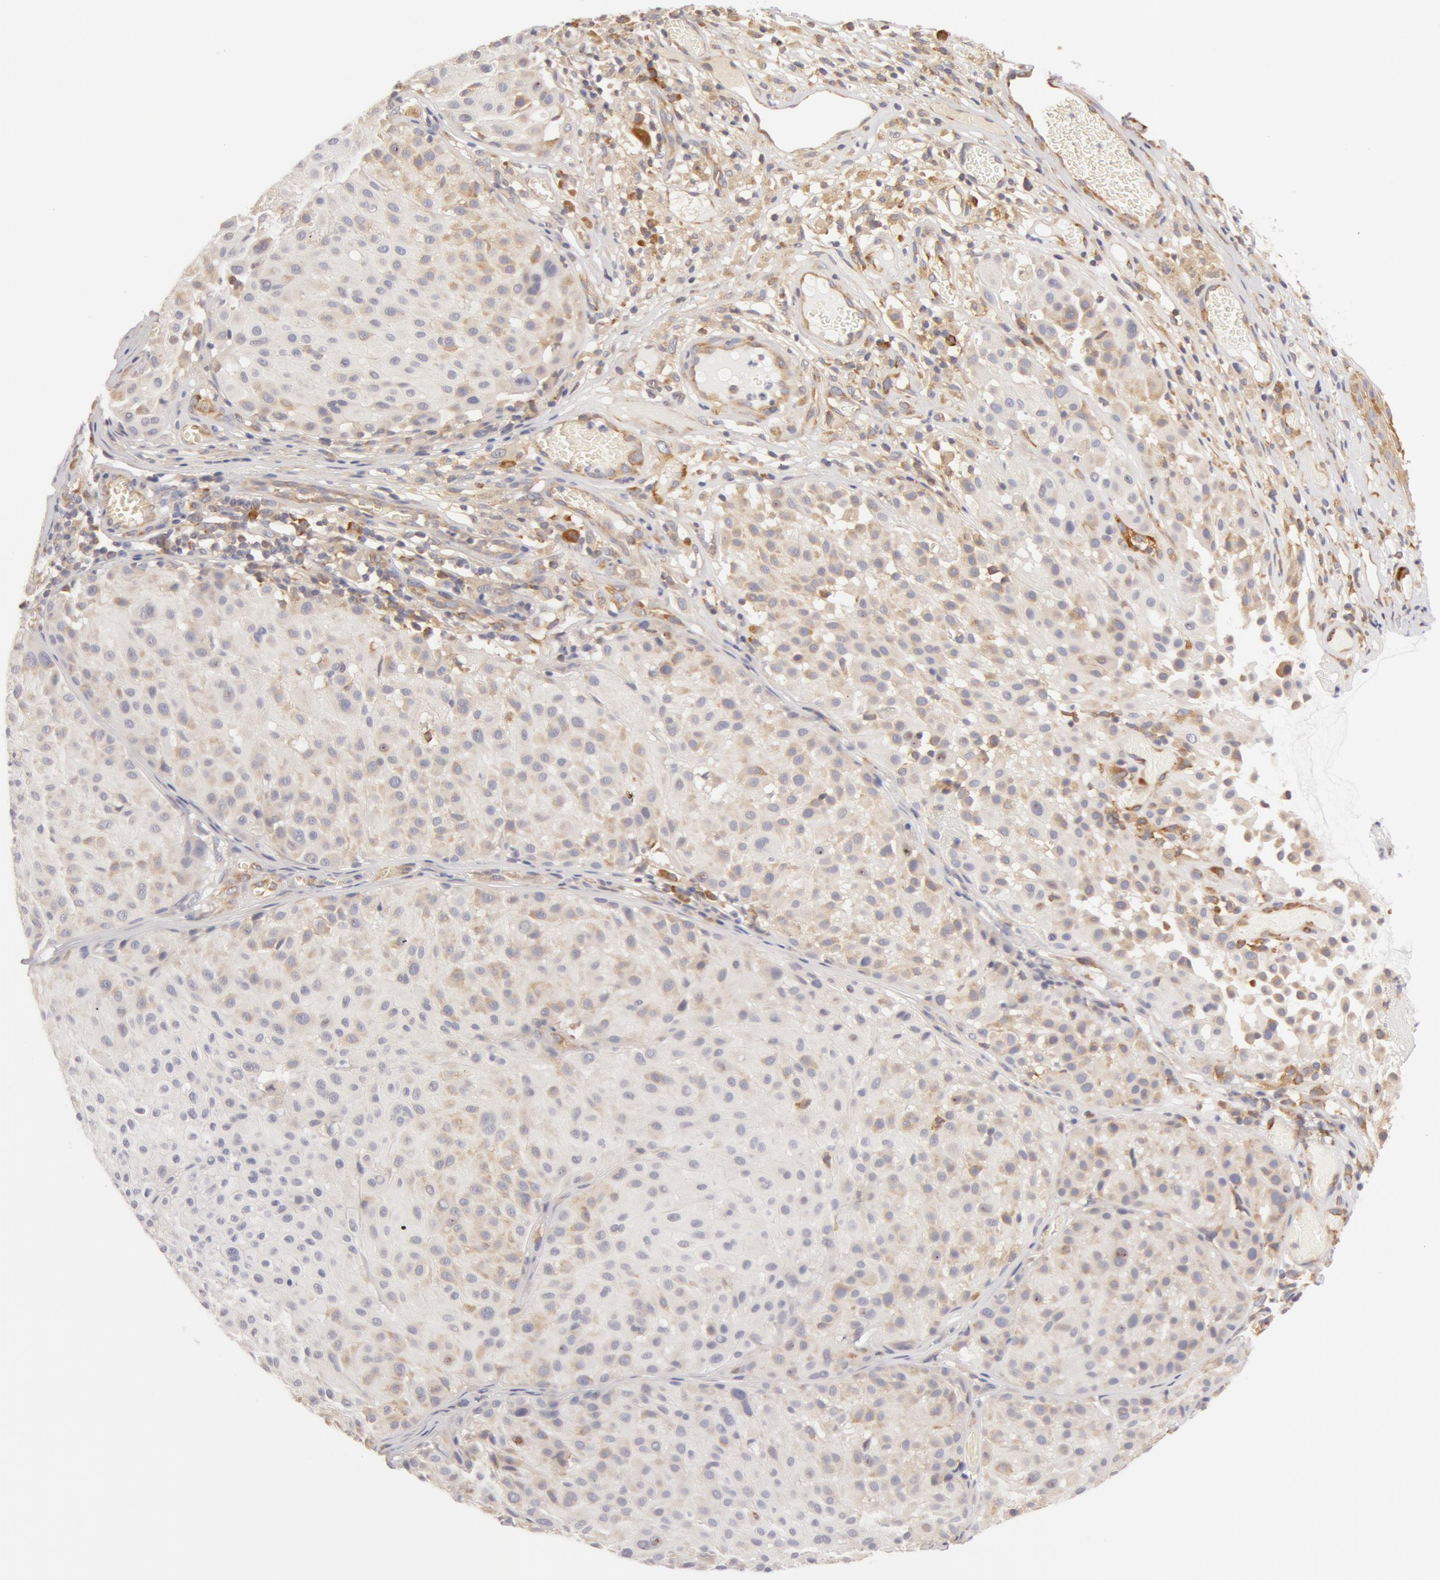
{"staining": {"intensity": "negative", "quantity": "none", "location": "none"}, "tissue": "melanoma", "cell_type": "Tumor cells", "image_type": "cancer", "snomed": [{"axis": "morphology", "description": "Malignant melanoma, NOS"}, {"axis": "topography", "description": "Skin"}], "caption": "The micrograph displays no significant expression in tumor cells of melanoma. (DAB immunohistochemistry (IHC), high magnification).", "gene": "DDX3Y", "patient": {"sex": "male", "age": 36}}